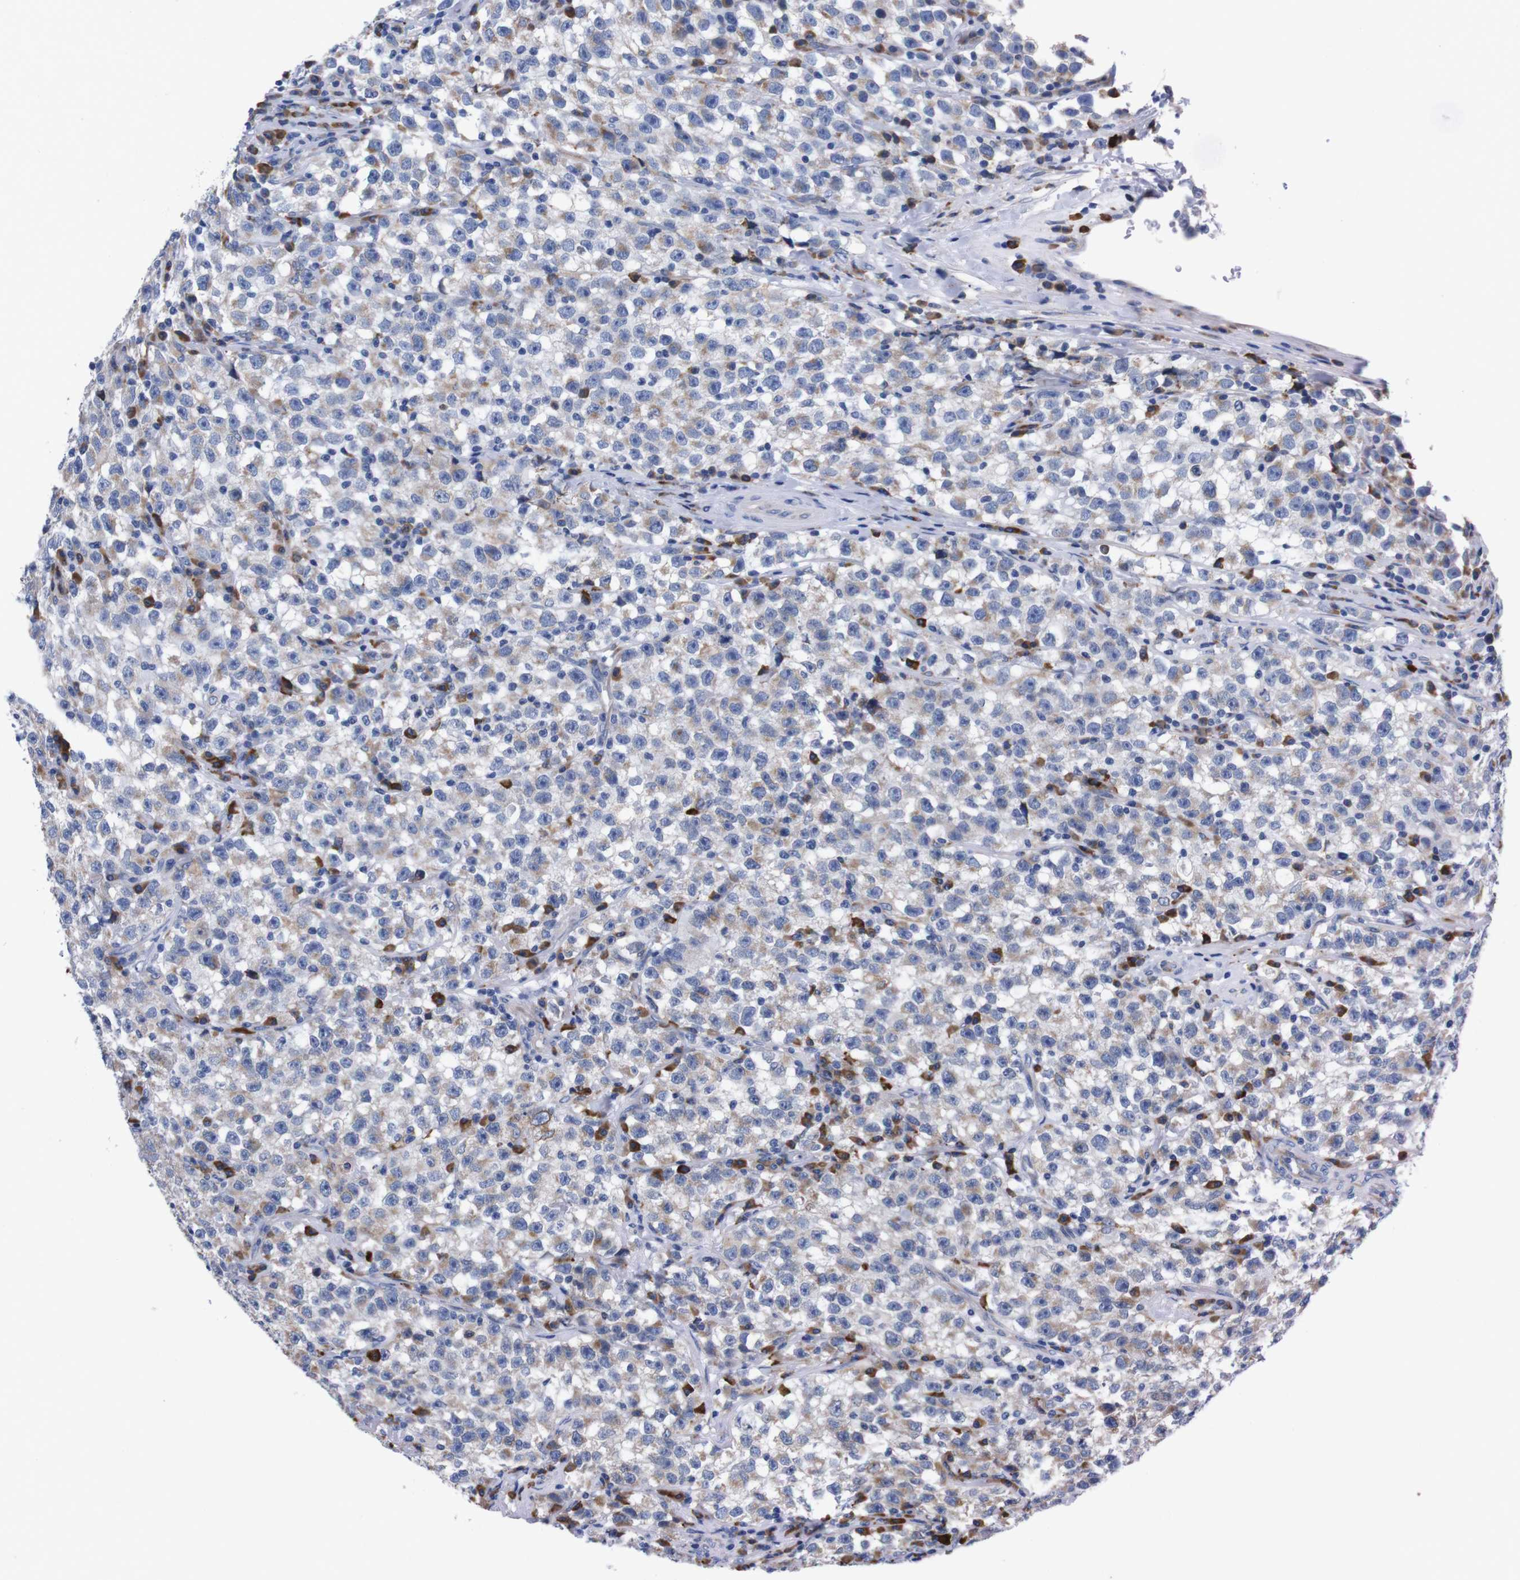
{"staining": {"intensity": "weak", "quantity": ">75%", "location": "cytoplasmic/membranous"}, "tissue": "testis cancer", "cell_type": "Tumor cells", "image_type": "cancer", "snomed": [{"axis": "morphology", "description": "Seminoma, NOS"}, {"axis": "topography", "description": "Testis"}], "caption": "Seminoma (testis) stained with DAB (3,3'-diaminobenzidine) immunohistochemistry shows low levels of weak cytoplasmic/membranous positivity in about >75% of tumor cells.", "gene": "NEBL", "patient": {"sex": "male", "age": 22}}